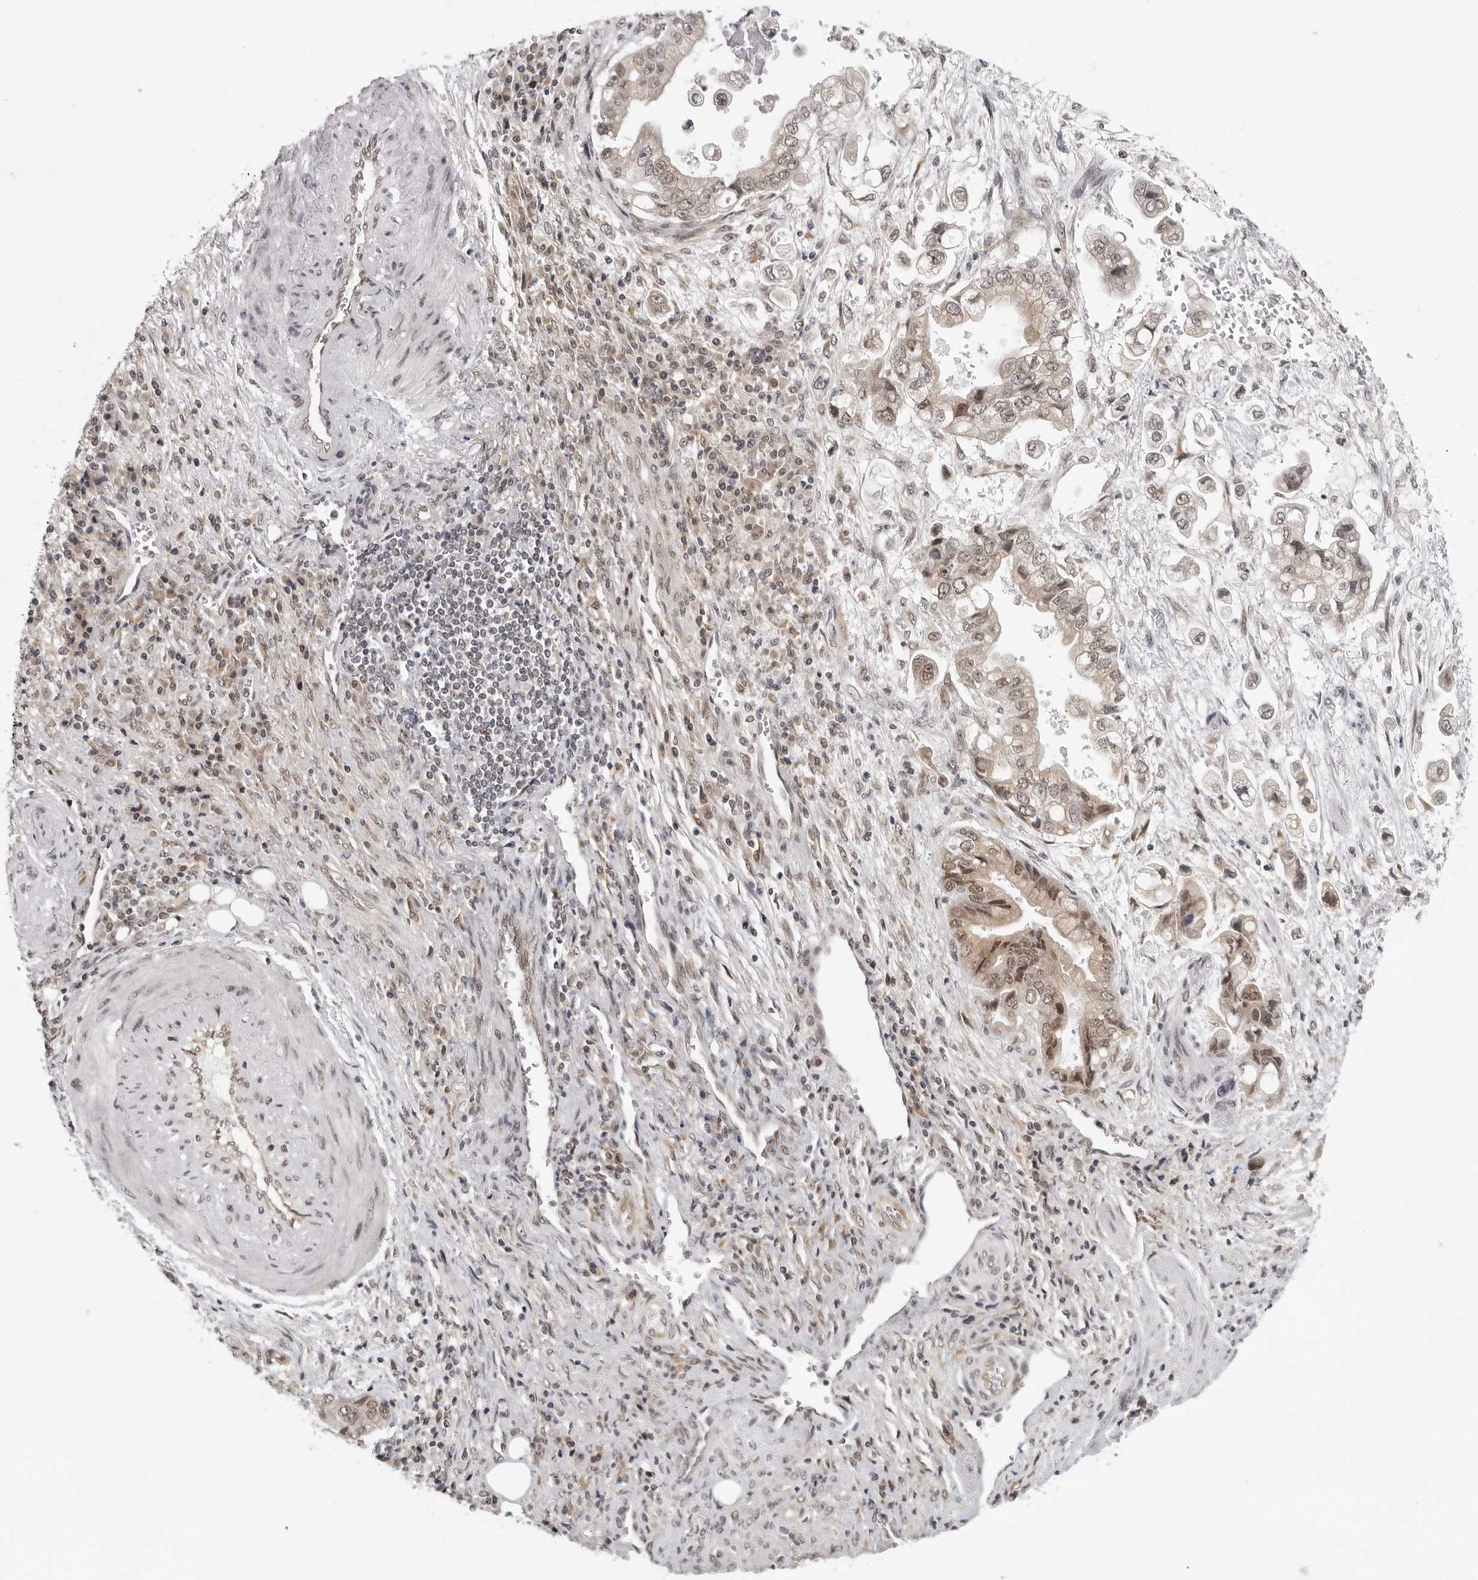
{"staining": {"intensity": "moderate", "quantity": "25%-75%", "location": "nuclear"}, "tissue": "stomach cancer", "cell_type": "Tumor cells", "image_type": "cancer", "snomed": [{"axis": "morphology", "description": "Adenocarcinoma, NOS"}, {"axis": "topography", "description": "Stomach"}], "caption": "Stomach adenocarcinoma stained with IHC exhibits moderate nuclear positivity in about 25%-75% of tumor cells.", "gene": "PRDM10", "patient": {"sex": "male", "age": 62}}